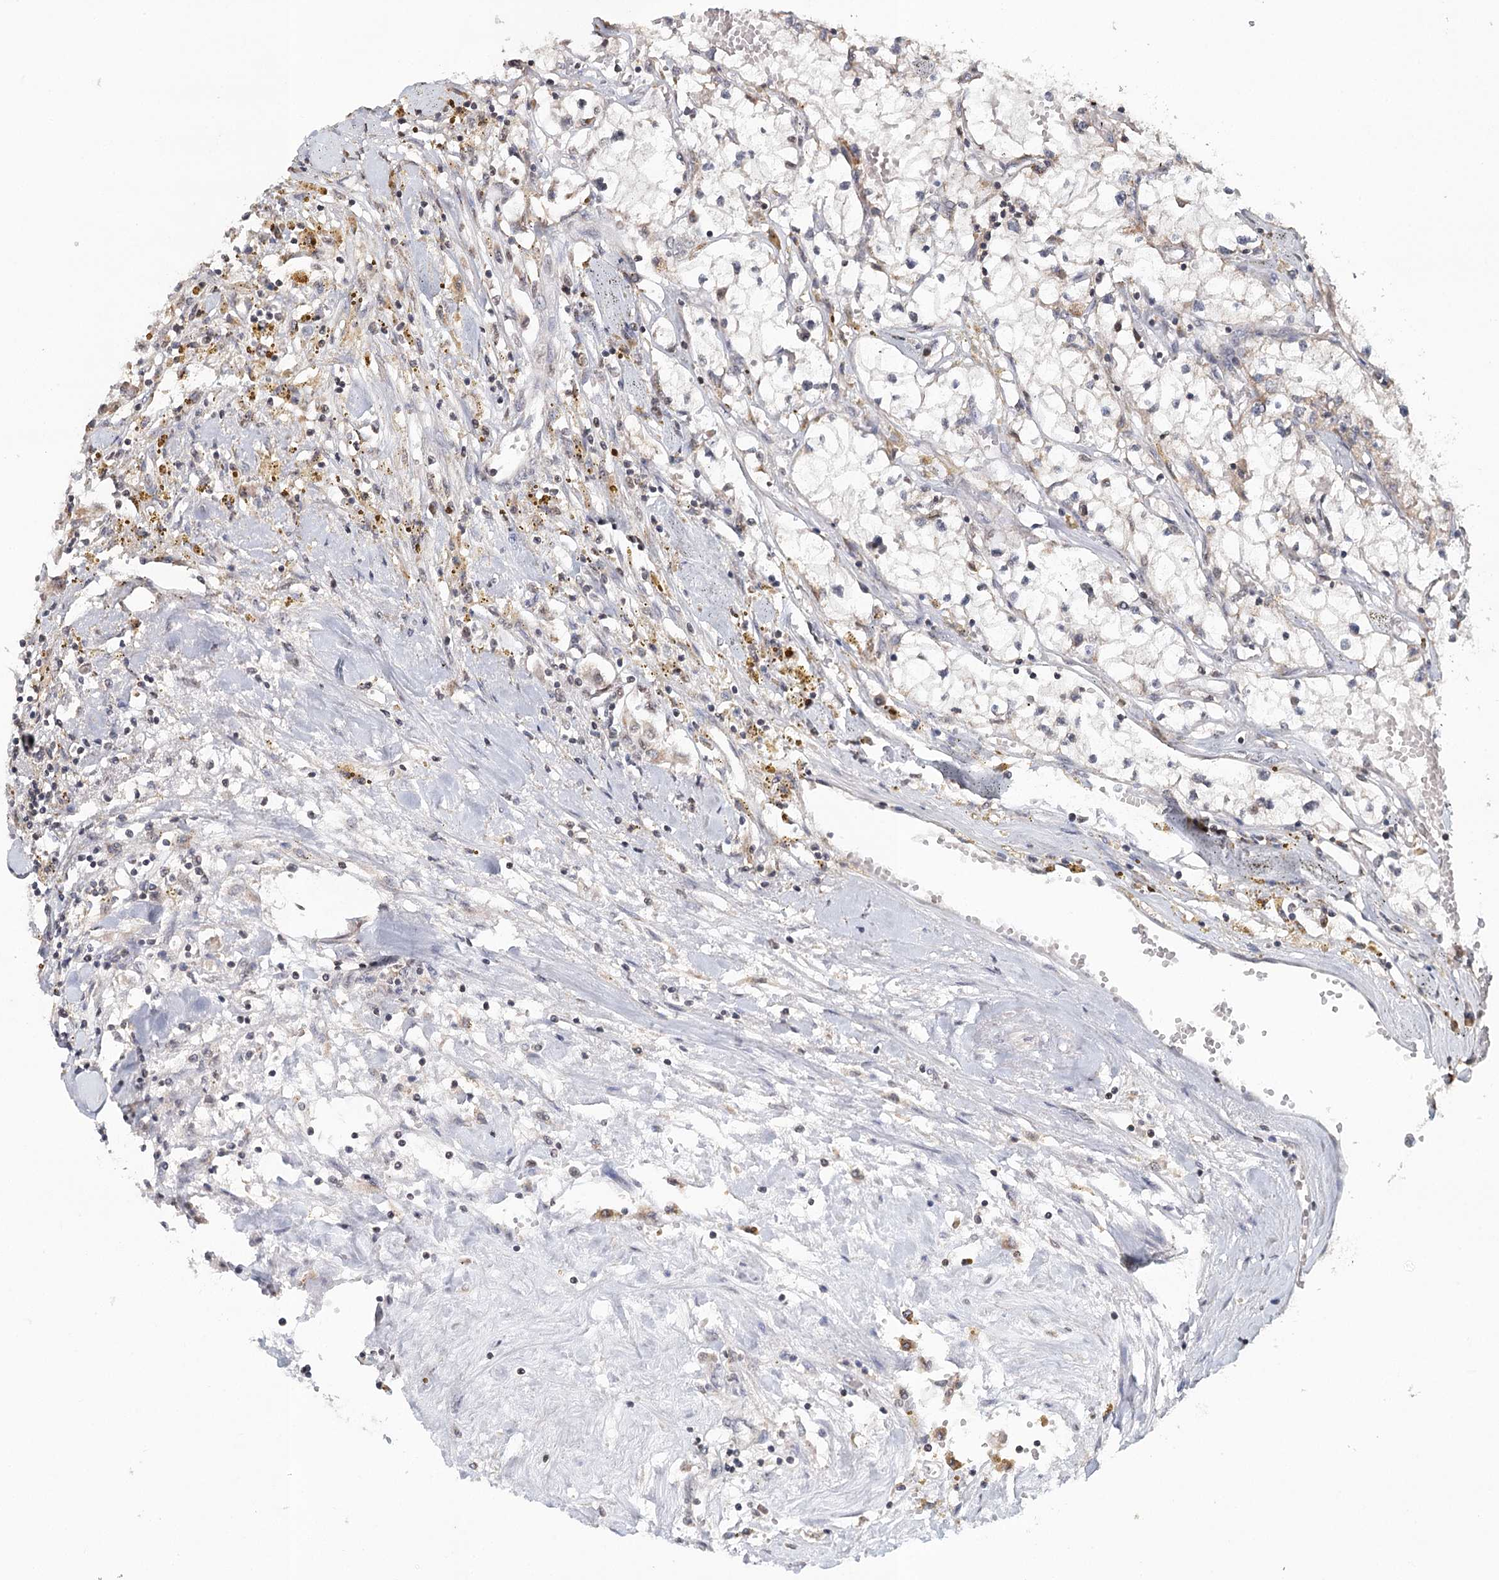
{"staining": {"intensity": "negative", "quantity": "none", "location": "none"}, "tissue": "renal cancer", "cell_type": "Tumor cells", "image_type": "cancer", "snomed": [{"axis": "morphology", "description": "Adenocarcinoma, NOS"}, {"axis": "topography", "description": "Kidney"}], "caption": "The histopathology image shows no significant staining in tumor cells of renal cancer.", "gene": "ICOS", "patient": {"sex": "male", "age": 56}}